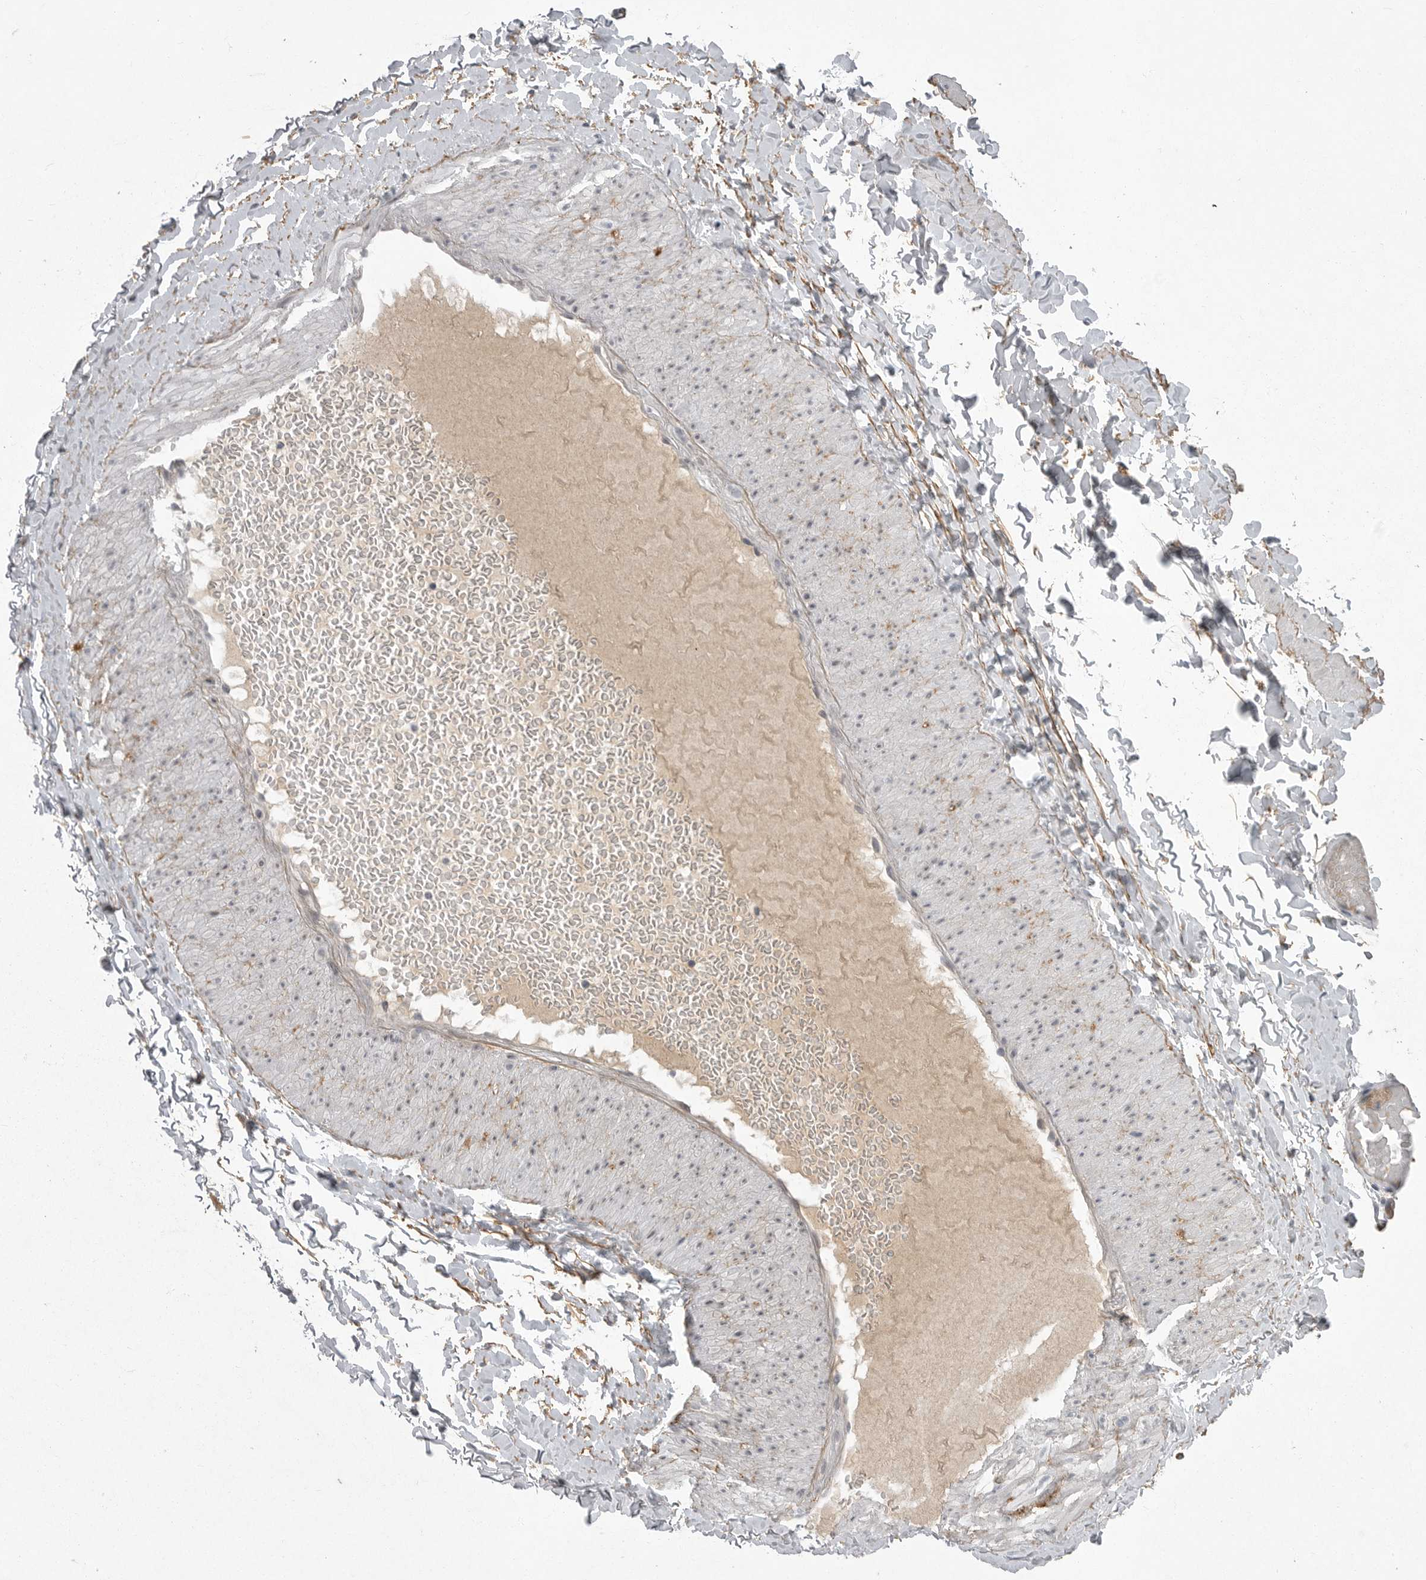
{"staining": {"intensity": "moderate", "quantity": "<25%", "location": "cytoplasmic/membranous"}, "tissue": "adipose tissue", "cell_type": "Adipocytes", "image_type": "normal", "snomed": [{"axis": "morphology", "description": "Normal tissue, NOS"}, {"axis": "topography", "description": "Adipose tissue"}, {"axis": "topography", "description": "Vascular tissue"}, {"axis": "topography", "description": "Peripheral nerve tissue"}], "caption": "A brown stain shows moderate cytoplasmic/membranous staining of a protein in adipocytes of unremarkable adipose tissue. The staining was performed using DAB to visualize the protein expression in brown, while the nuclei were stained in blue with hematoxylin (Magnification: 20x).", "gene": "CRP", "patient": {"sex": "male", "age": 25}}